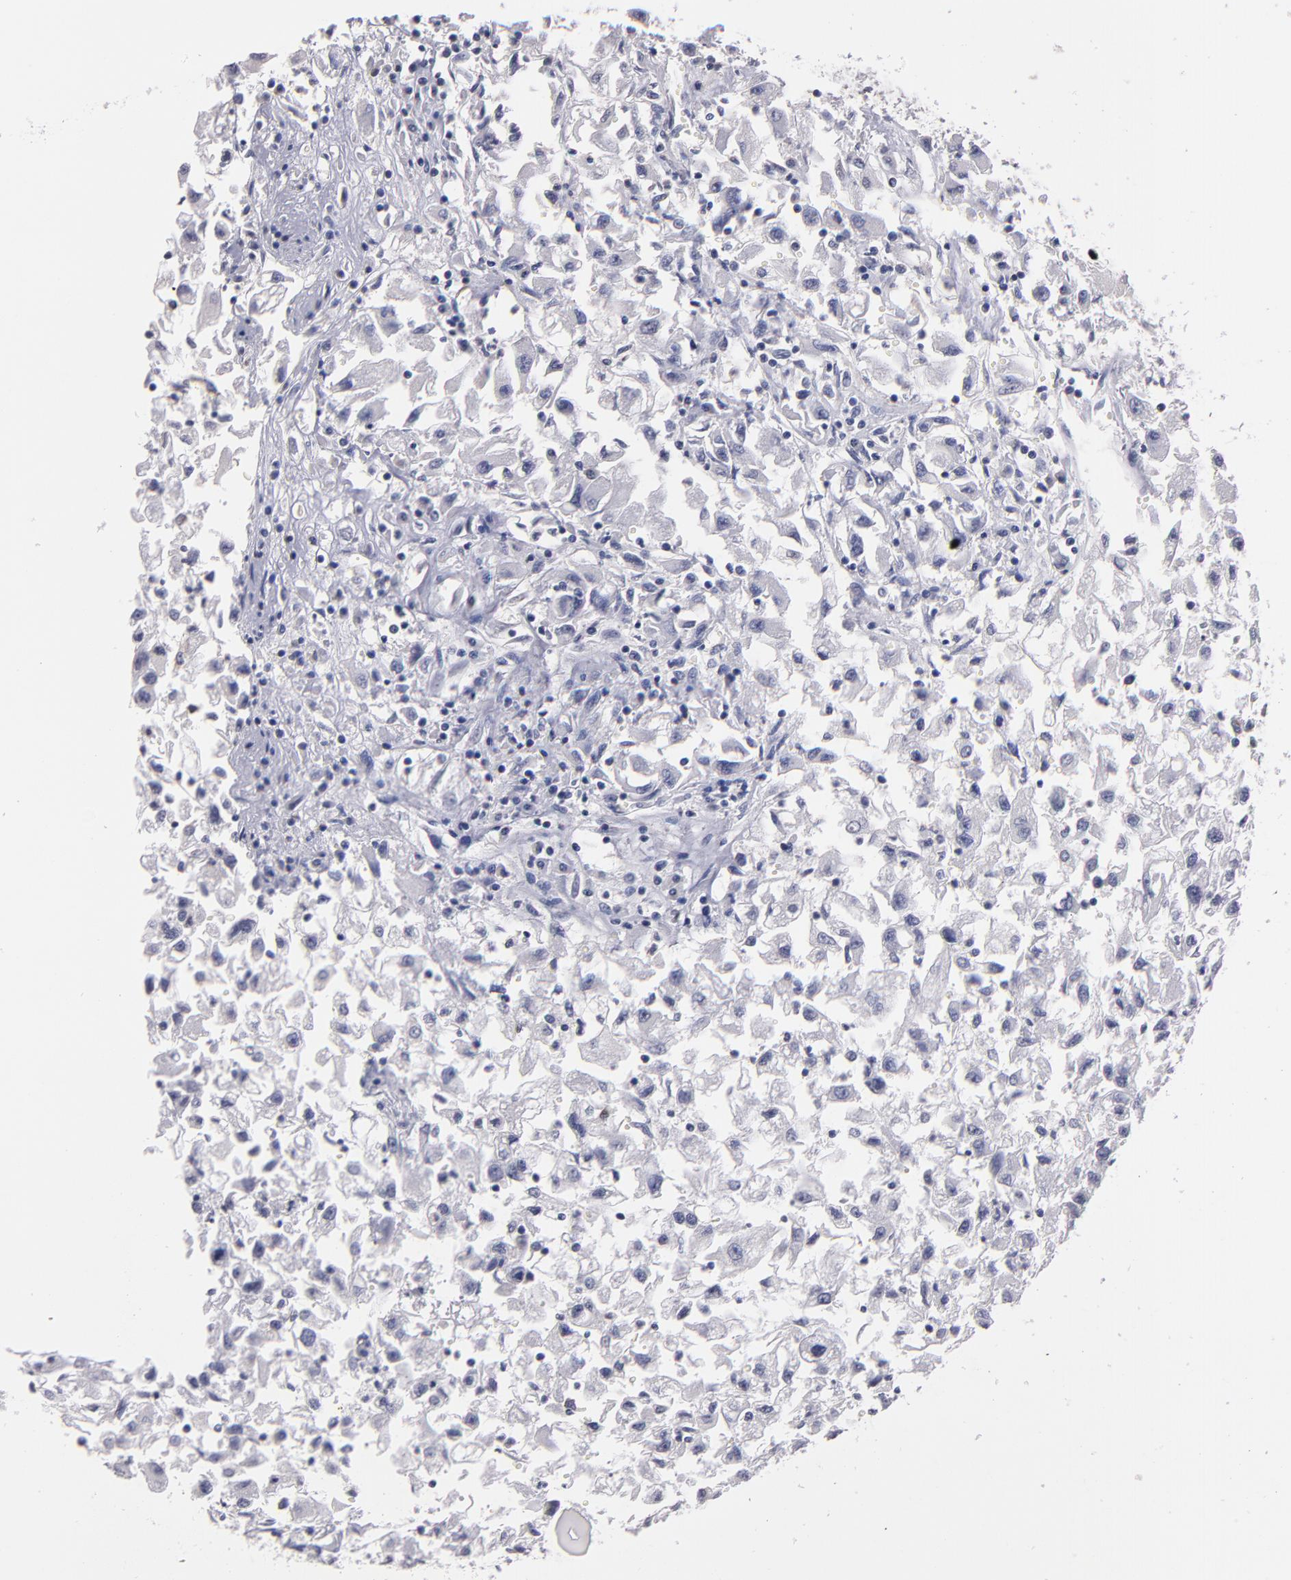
{"staining": {"intensity": "negative", "quantity": "none", "location": "none"}, "tissue": "renal cancer", "cell_type": "Tumor cells", "image_type": "cancer", "snomed": [{"axis": "morphology", "description": "Adenocarcinoma, NOS"}, {"axis": "topography", "description": "Kidney"}], "caption": "An immunohistochemistry (IHC) photomicrograph of adenocarcinoma (renal) is shown. There is no staining in tumor cells of adenocarcinoma (renal).", "gene": "SOX10", "patient": {"sex": "male", "age": 59}}